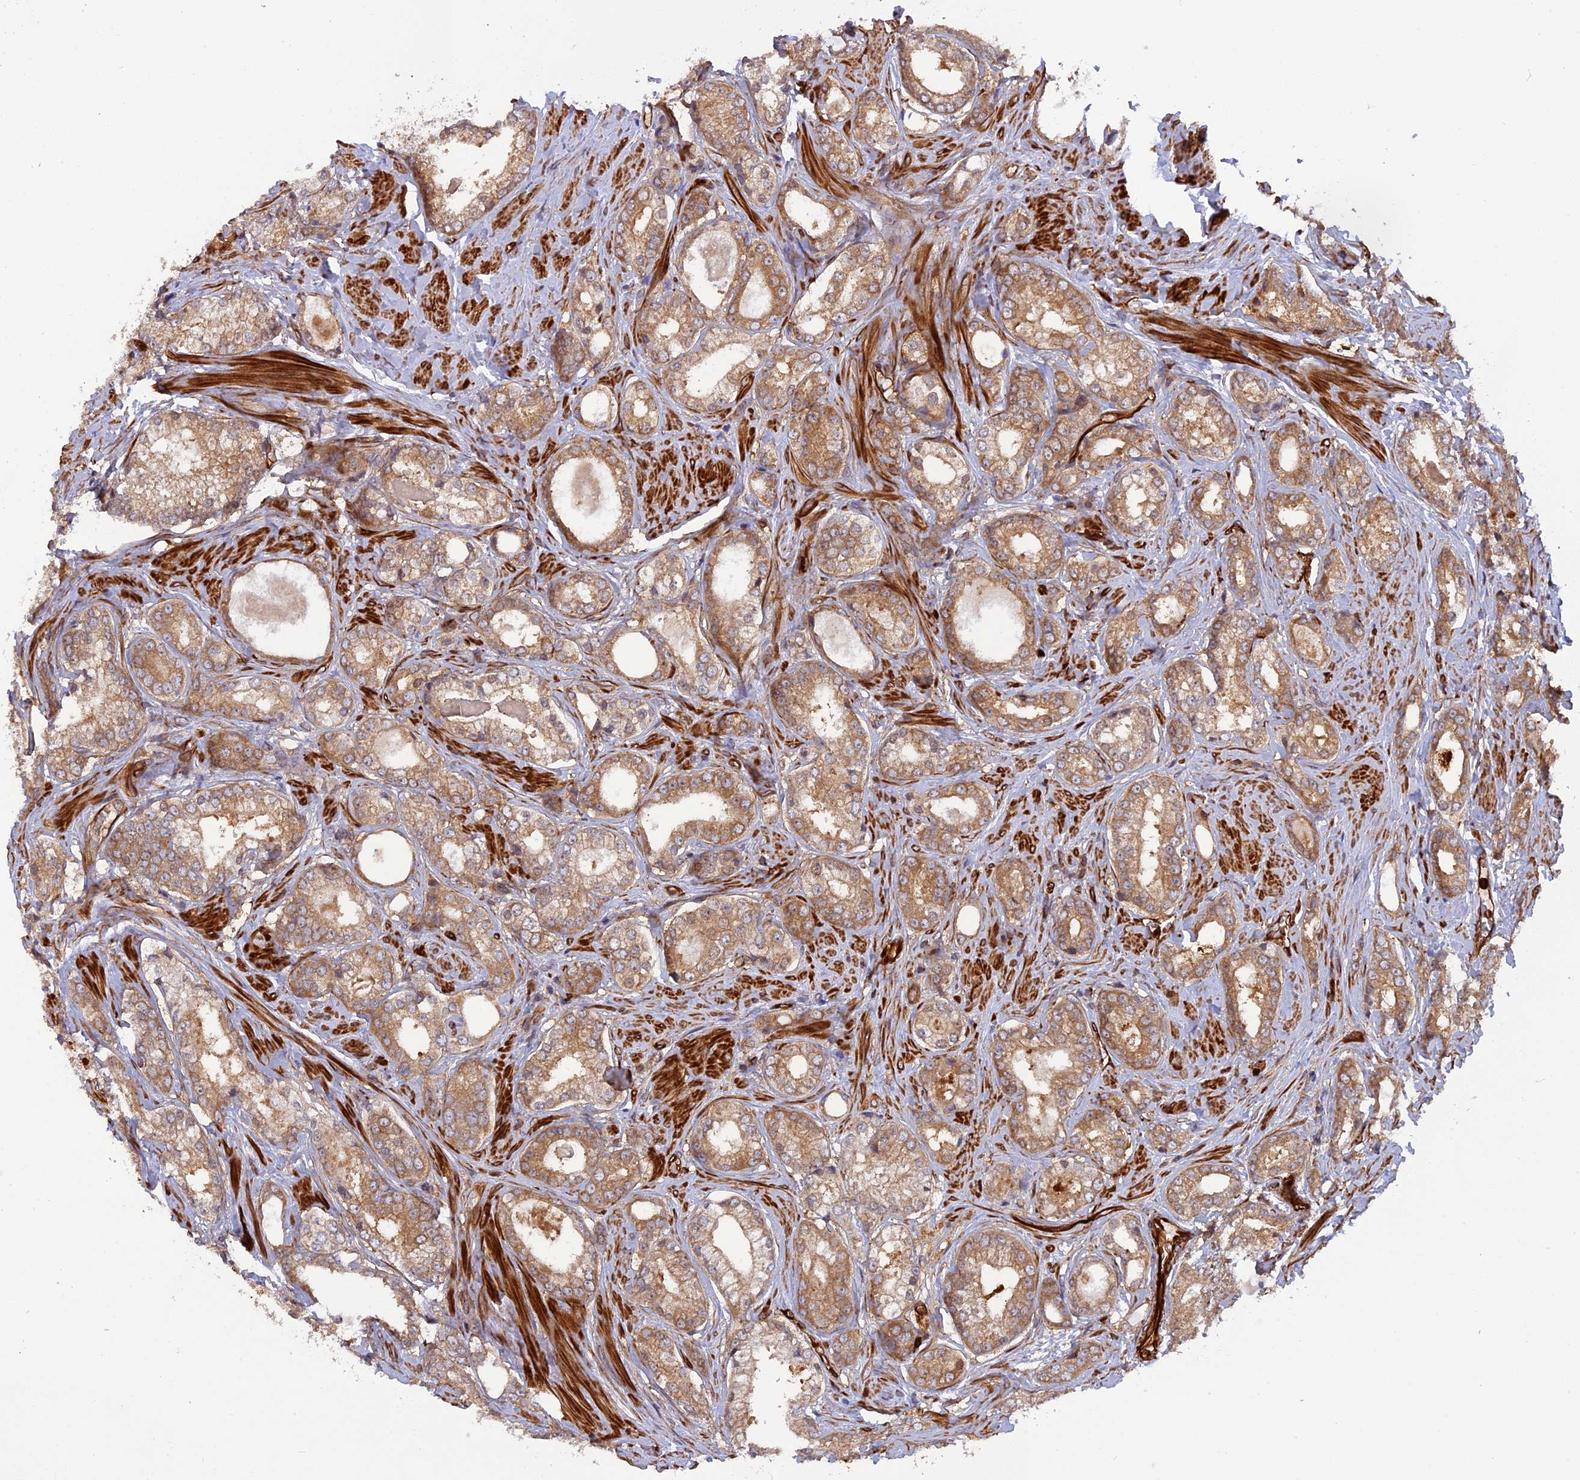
{"staining": {"intensity": "moderate", "quantity": ">75%", "location": "cytoplasmic/membranous"}, "tissue": "prostate cancer", "cell_type": "Tumor cells", "image_type": "cancer", "snomed": [{"axis": "morphology", "description": "Adenocarcinoma, Low grade"}, {"axis": "topography", "description": "Prostate"}], "caption": "A medium amount of moderate cytoplasmic/membranous positivity is seen in about >75% of tumor cells in prostate cancer tissue.", "gene": "PHLDB3", "patient": {"sex": "male", "age": 68}}